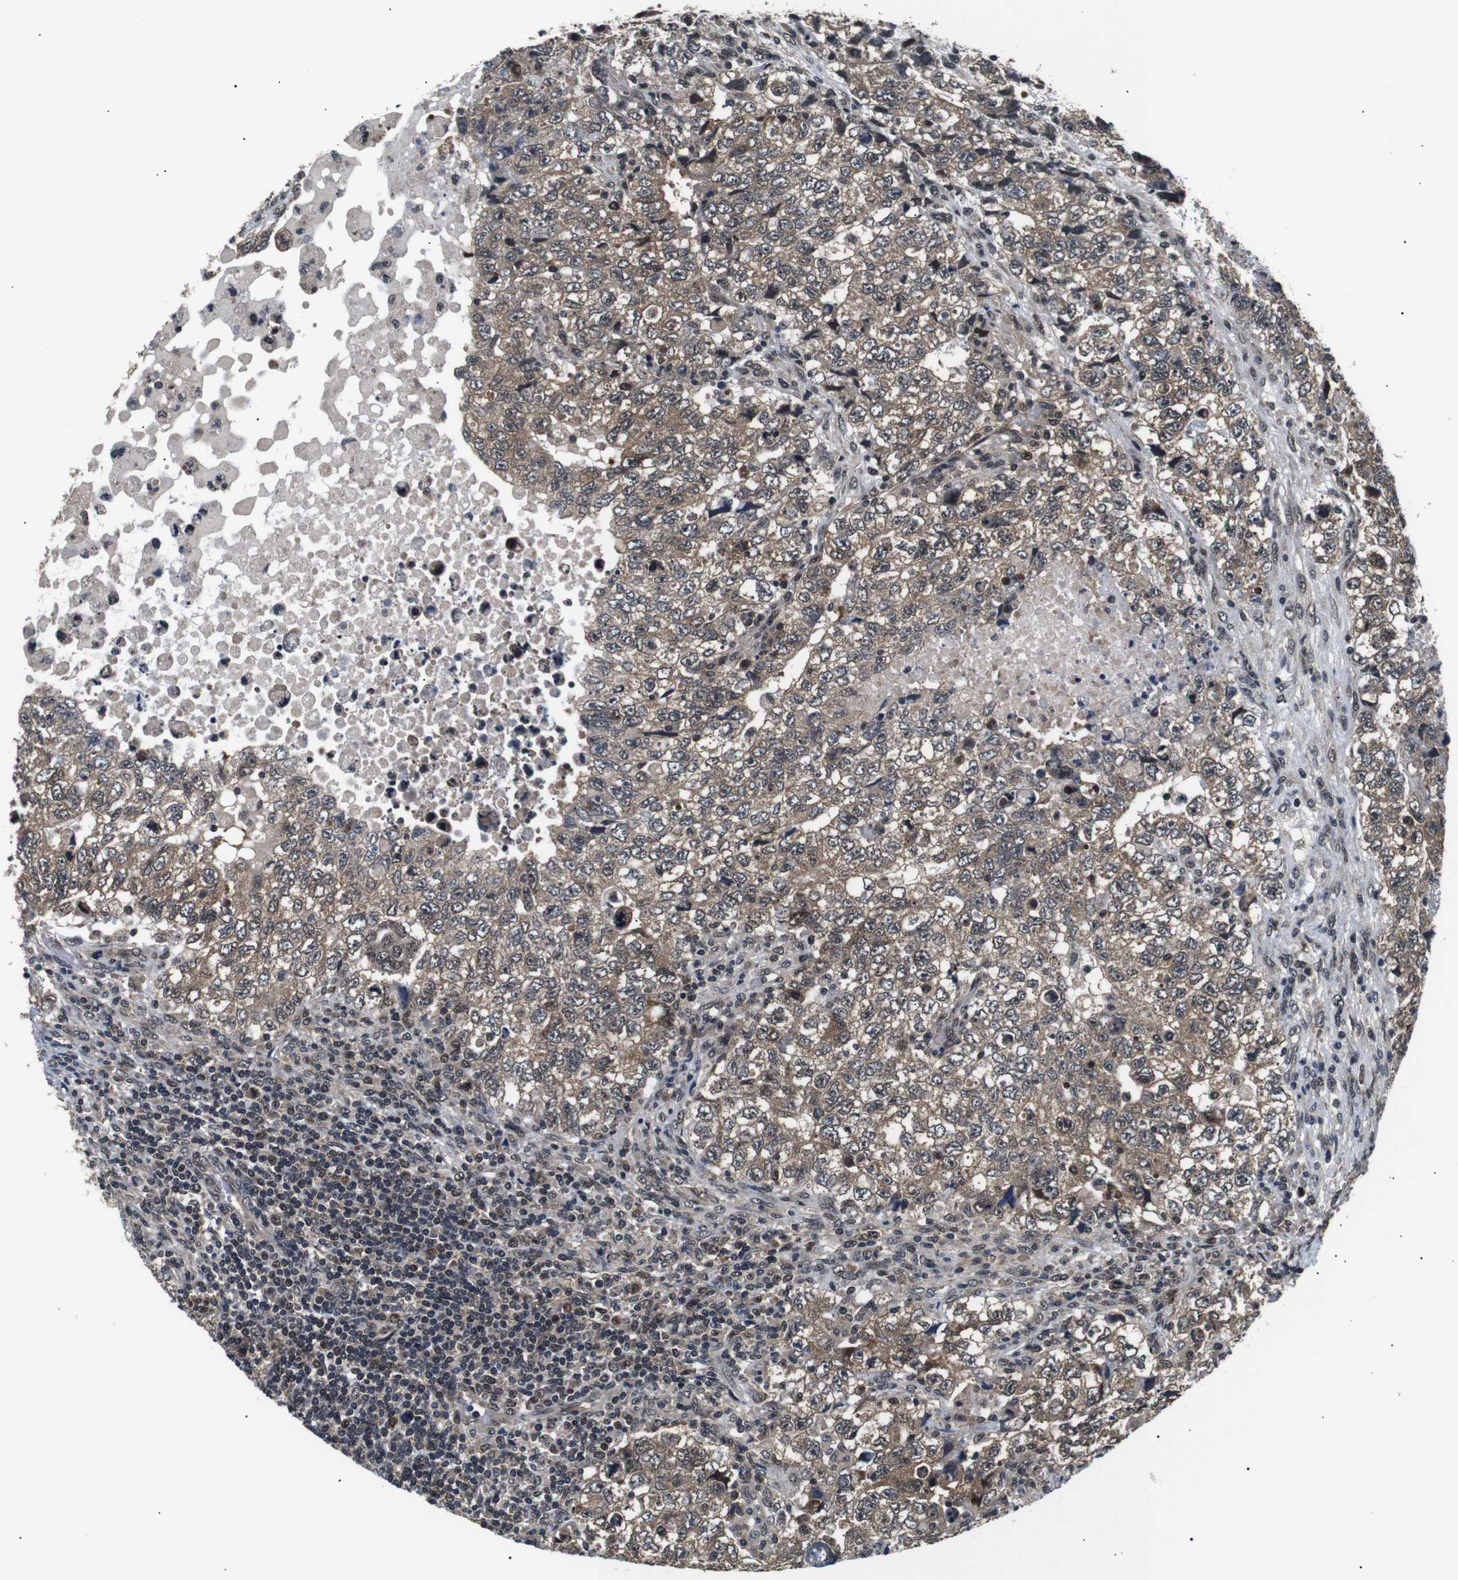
{"staining": {"intensity": "moderate", "quantity": ">75%", "location": "cytoplasmic/membranous,nuclear"}, "tissue": "testis cancer", "cell_type": "Tumor cells", "image_type": "cancer", "snomed": [{"axis": "morphology", "description": "Carcinoma, Embryonal, NOS"}, {"axis": "topography", "description": "Testis"}], "caption": "DAB immunohistochemical staining of human testis embryonal carcinoma shows moderate cytoplasmic/membranous and nuclear protein positivity in about >75% of tumor cells.", "gene": "SKP1", "patient": {"sex": "male", "age": 36}}